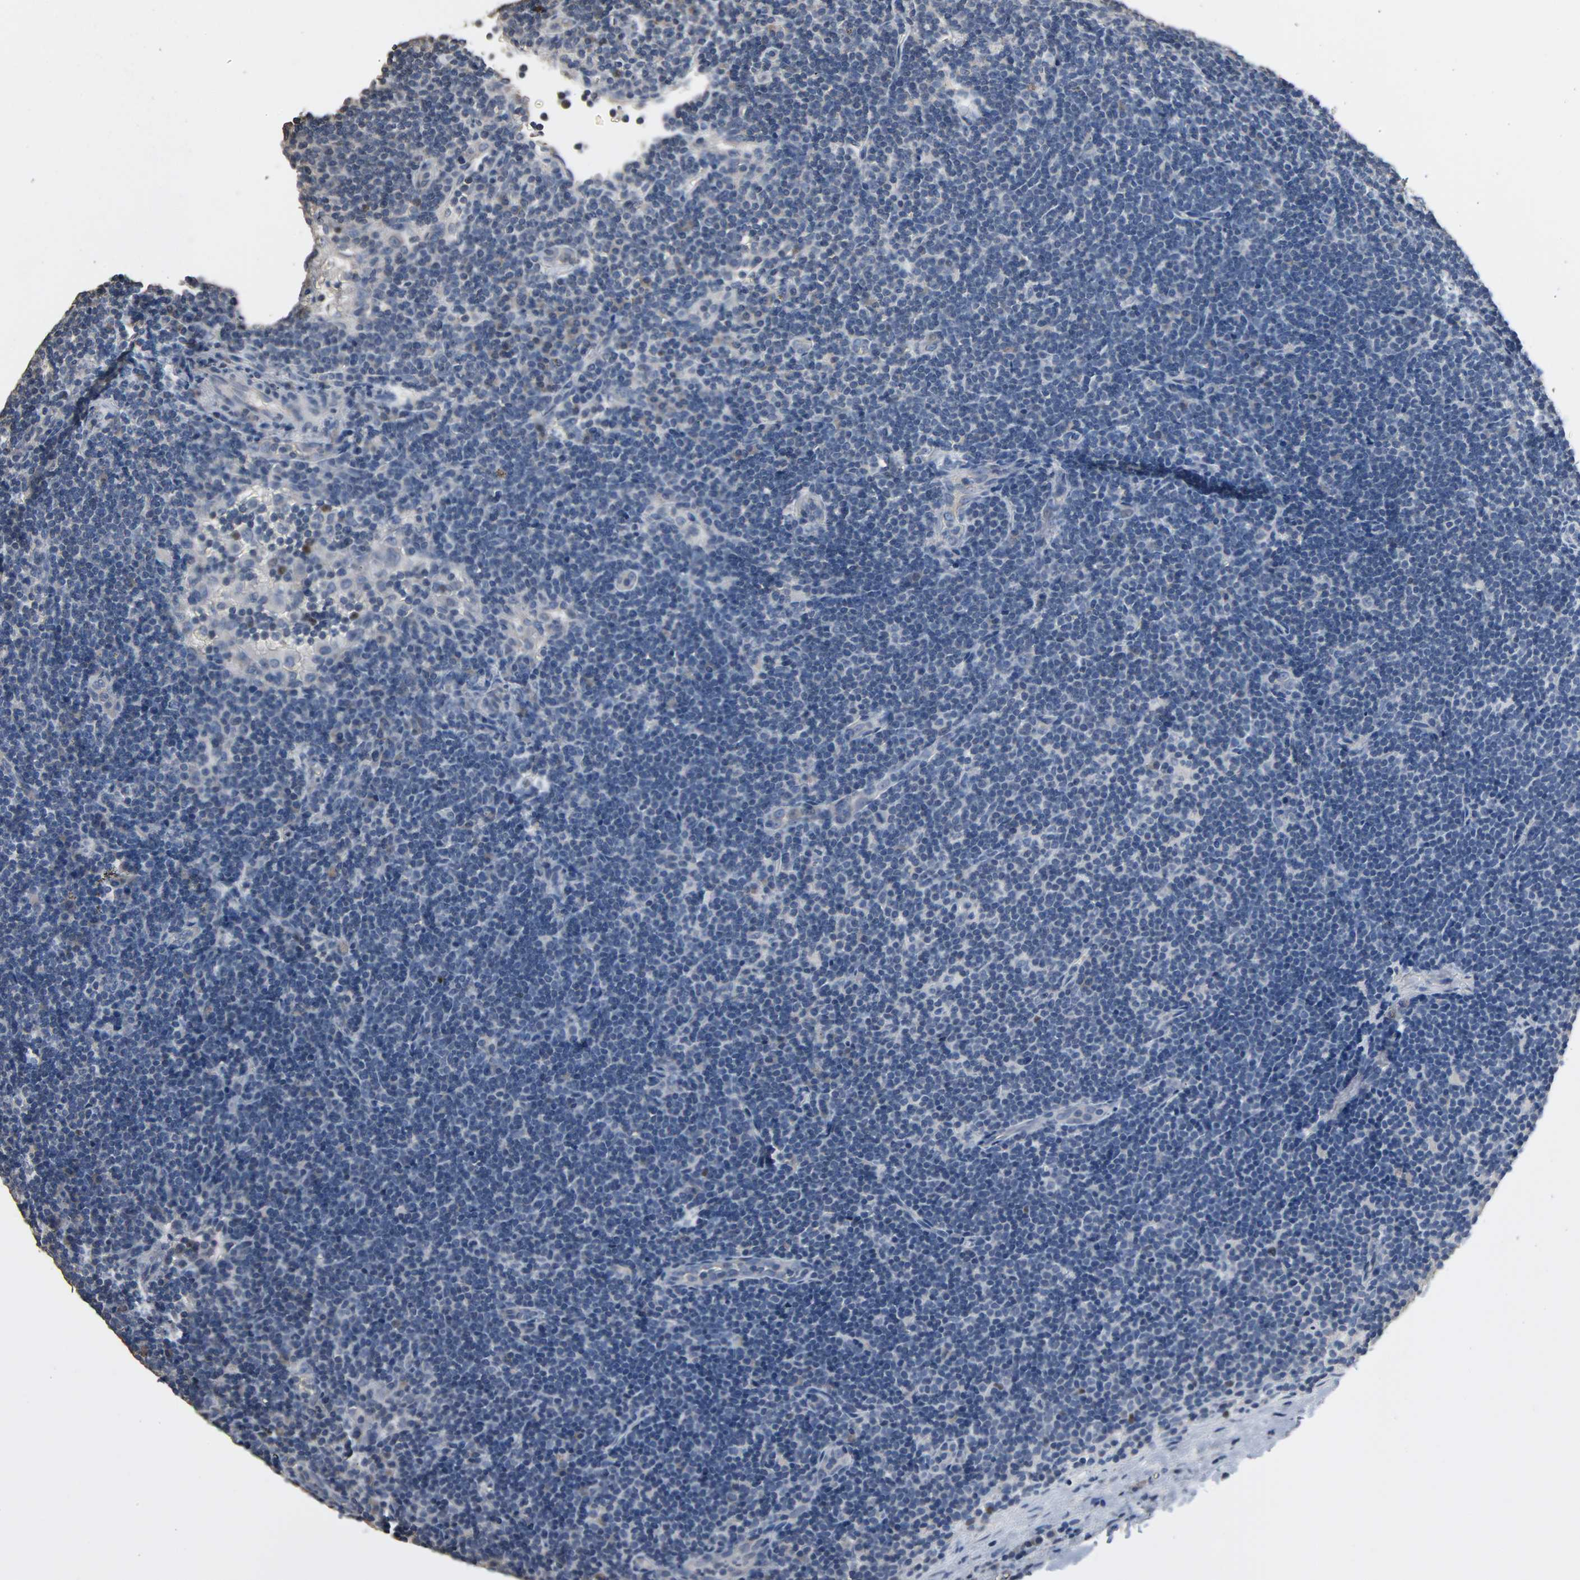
{"staining": {"intensity": "negative", "quantity": "none", "location": "none"}, "tissue": "lymphoma", "cell_type": "Tumor cells", "image_type": "cancer", "snomed": [{"axis": "morphology", "description": "Malignant lymphoma, non-Hodgkin's type, Low grade"}, {"axis": "topography", "description": "Lymph node"}], "caption": "Immunohistochemistry of human malignant lymphoma, non-Hodgkin's type (low-grade) displays no staining in tumor cells.", "gene": "SOX6", "patient": {"sex": "male", "age": 70}}